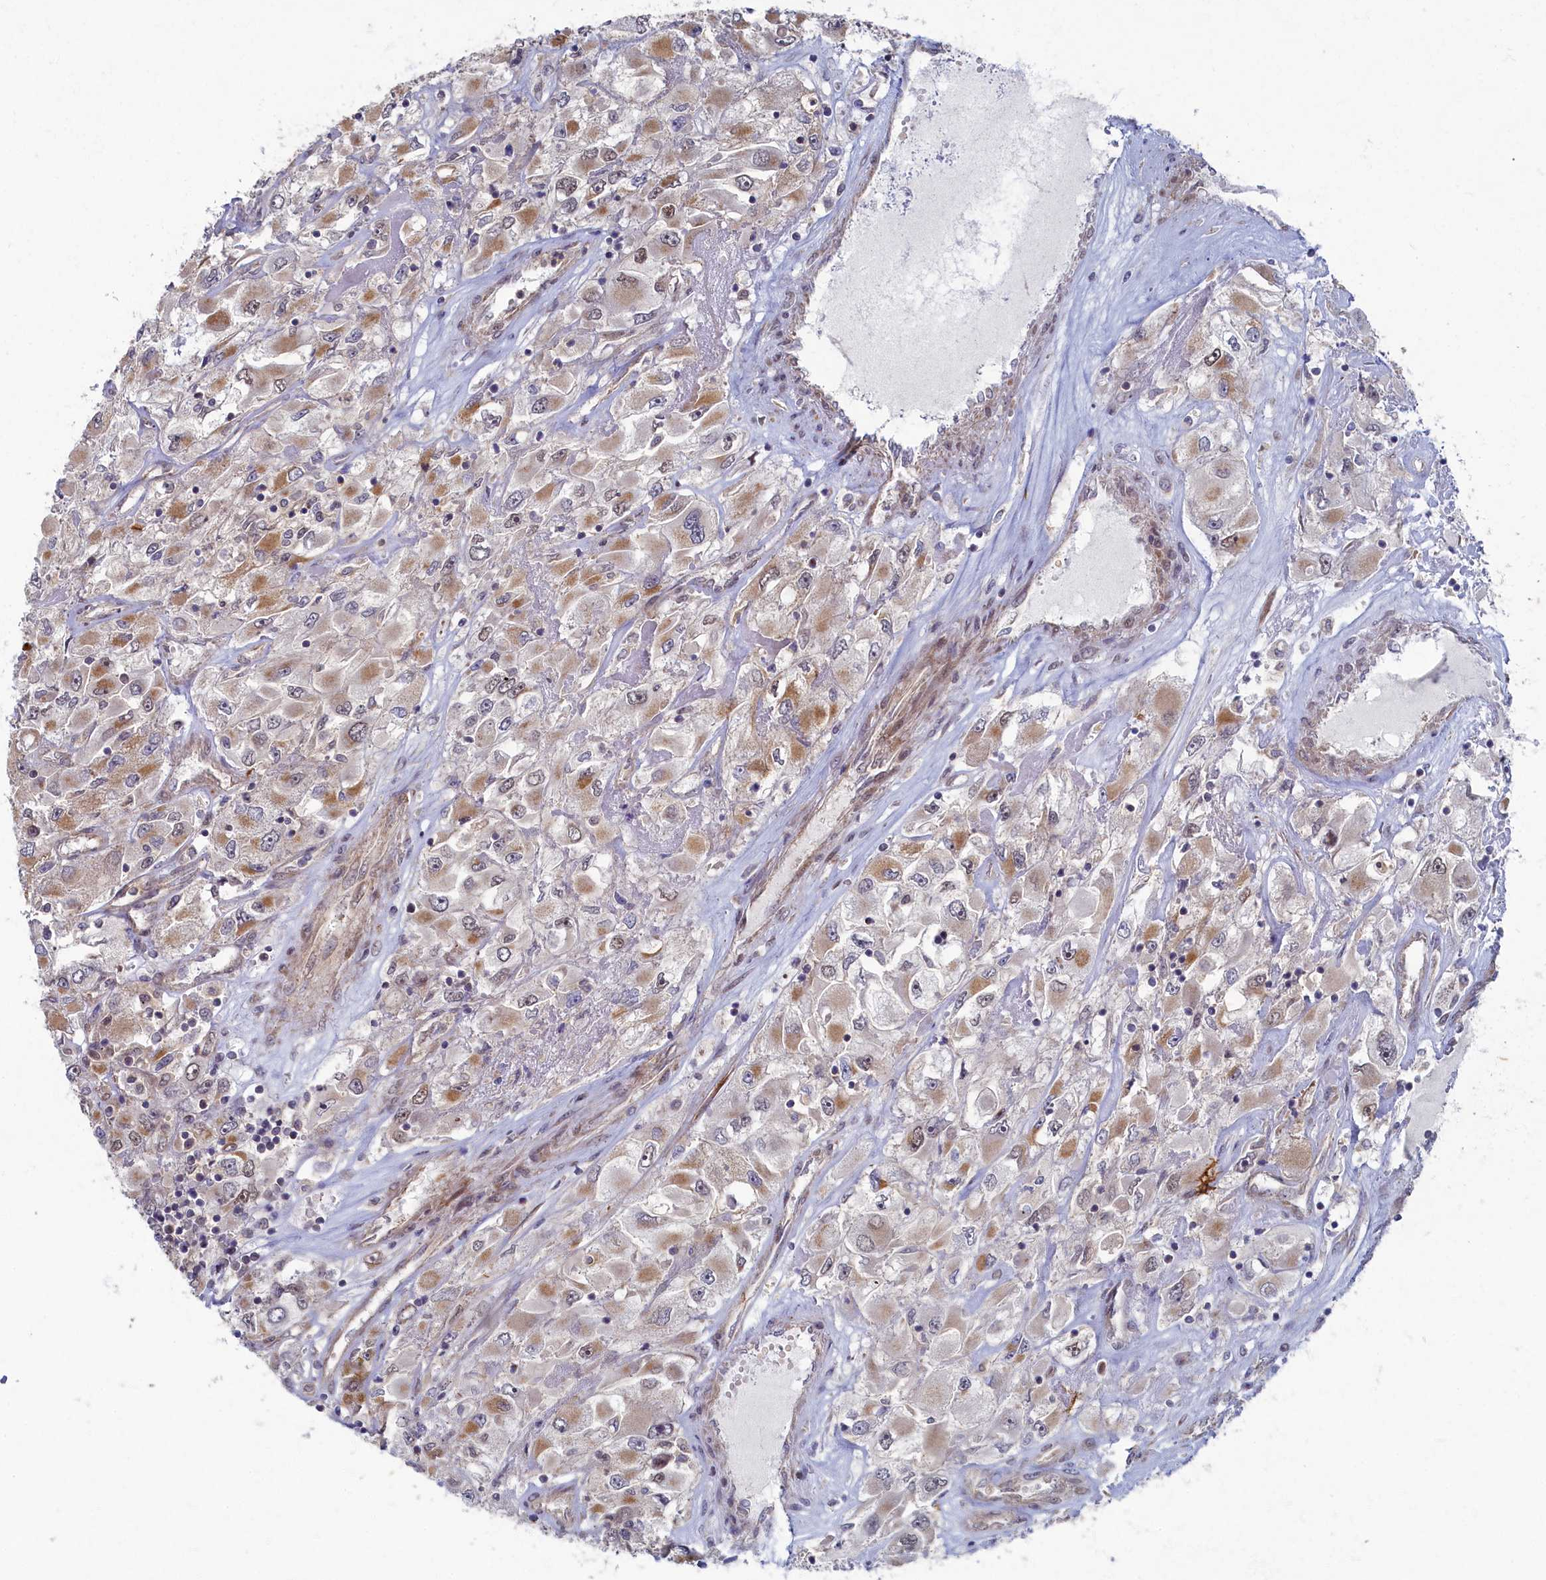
{"staining": {"intensity": "moderate", "quantity": "25%-75%", "location": "cytoplasmic/membranous"}, "tissue": "renal cancer", "cell_type": "Tumor cells", "image_type": "cancer", "snomed": [{"axis": "morphology", "description": "Adenocarcinoma, NOS"}, {"axis": "topography", "description": "Kidney"}], "caption": "Brown immunohistochemical staining in renal cancer (adenocarcinoma) exhibits moderate cytoplasmic/membranous staining in about 25%-75% of tumor cells.", "gene": "WDR59", "patient": {"sex": "female", "age": 52}}